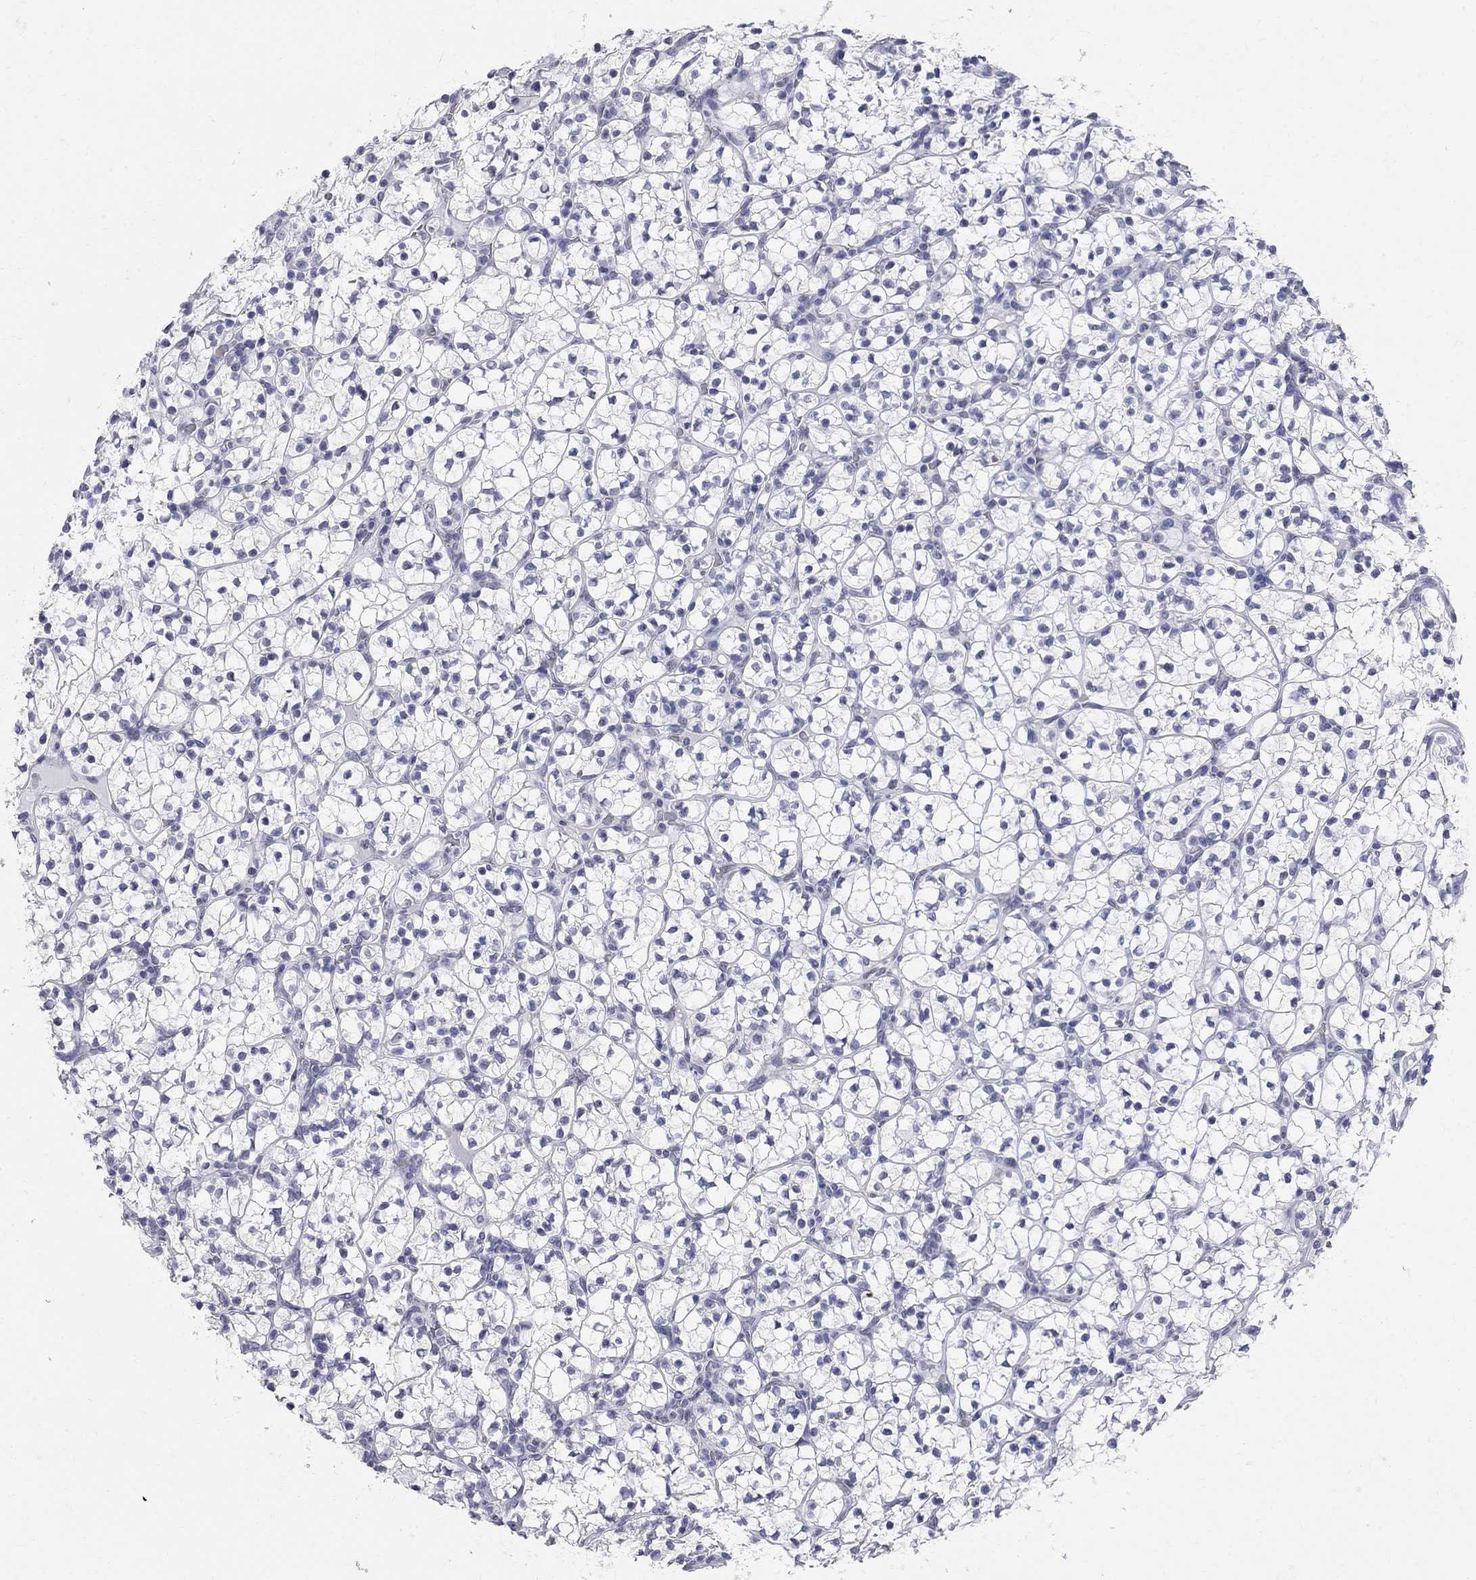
{"staining": {"intensity": "negative", "quantity": "none", "location": "none"}, "tissue": "renal cancer", "cell_type": "Tumor cells", "image_type": "cancer", "snomed": [{"axis": "morphology", "description": "Adenocarcinoma, NOS"}, {"axis": "topography", "description": "Kidney"}], "caption": "Tumor cells are negative for brown protein staining in renal adenocarcinoma. Nuclei are stained in blue.", "gene": "BPIFB1", "patient": {"sex": "female", "age": 89}}